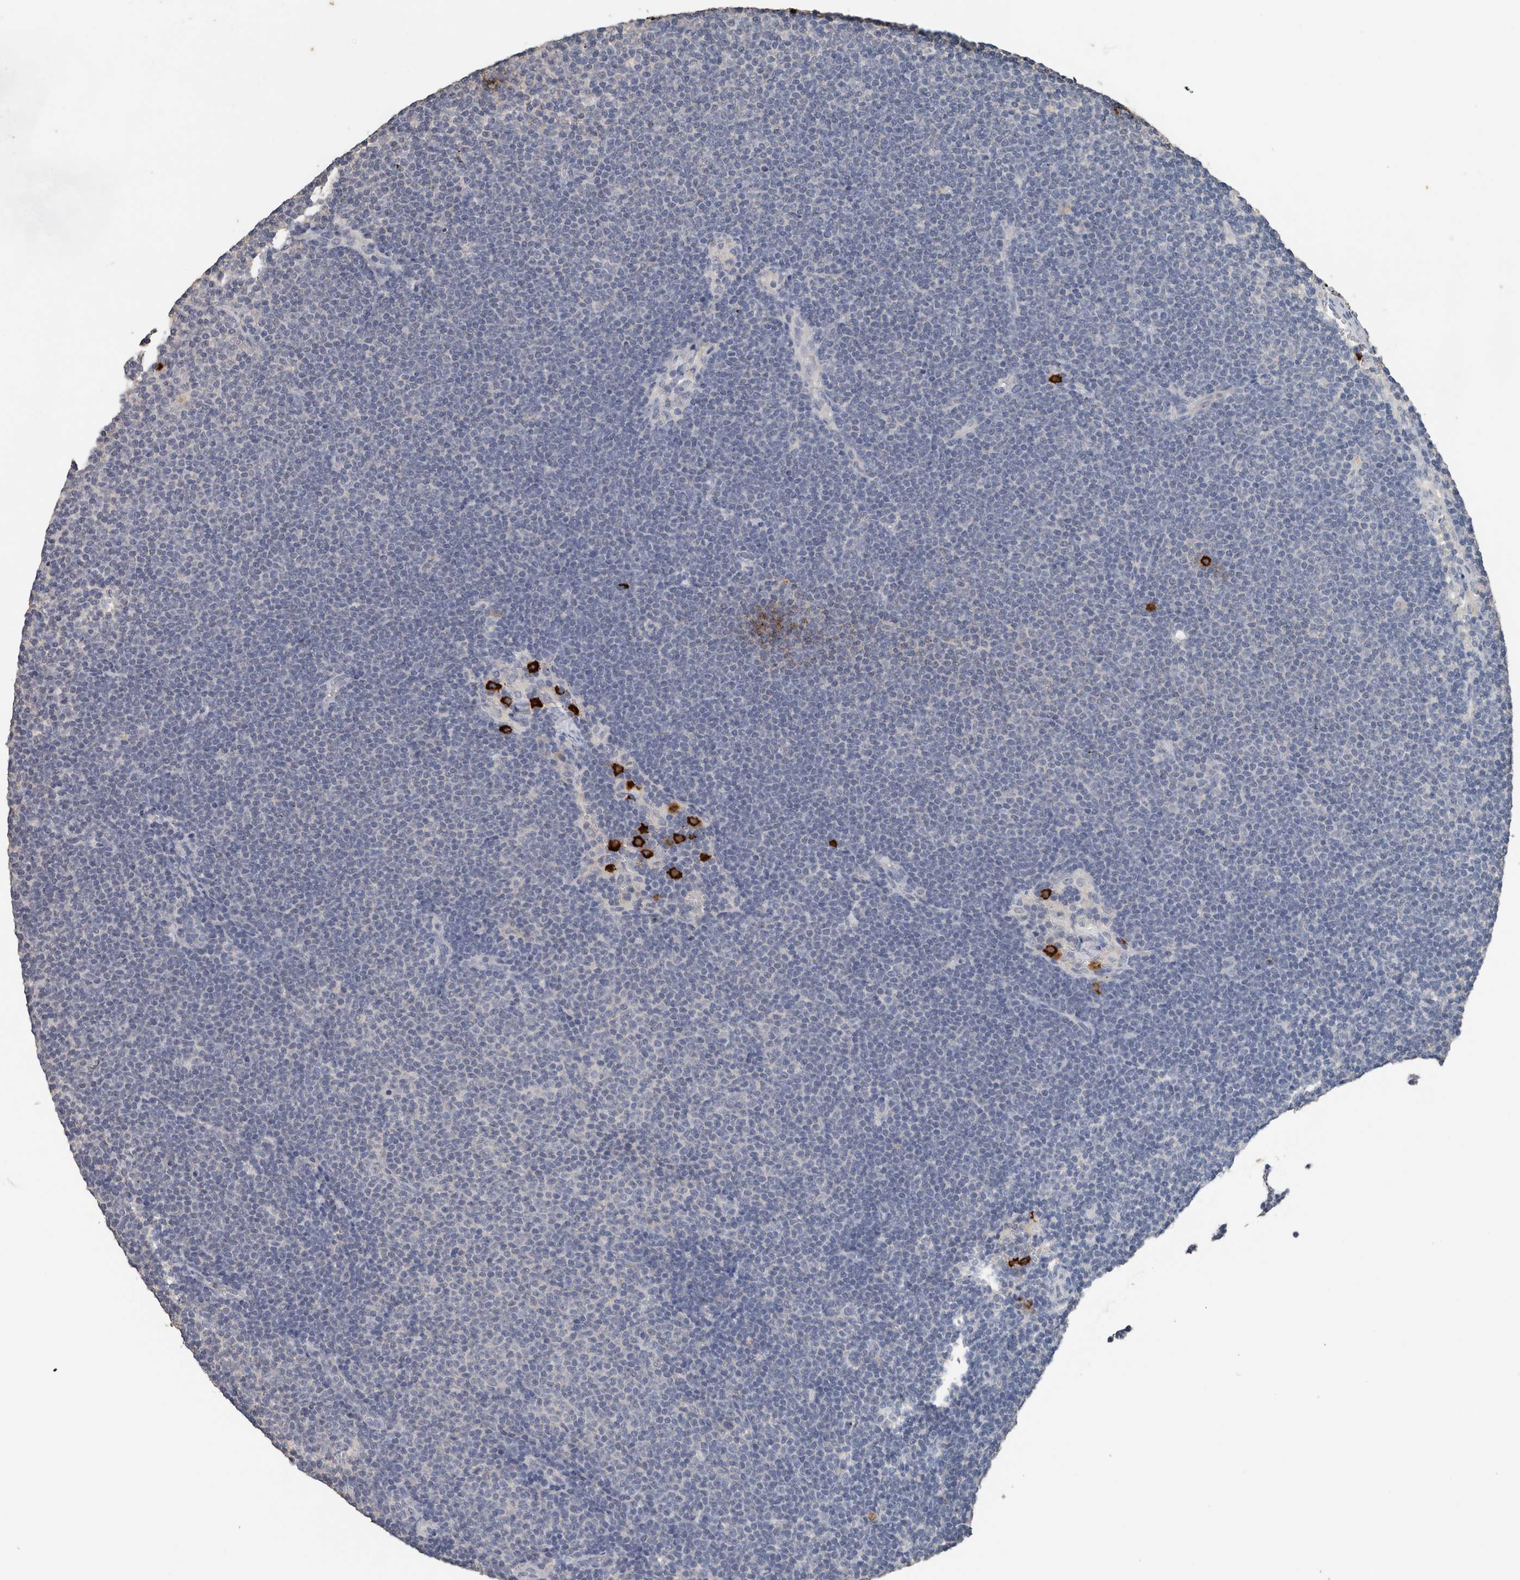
{"staining": {"intensity": "negative", "quantity": "none", "location": "none"}, "tissue": "lymphoma", "cell_type": "Tumor cells", "image_type": "cancer", "snomed": [{"axis": "morphology", "description": "Malignant lymphoma, non-Hodgkin's type, Low grade"}, {"axis": "topography", "description": "Lymph node"}], "caption": "High power microscopy image of an immunohistochemistry photomicrograph of lymphoma, revealing no significant expression in tumor cells.", "gene": "CRNN", "patient": {"sex": "female", "age": 53}}